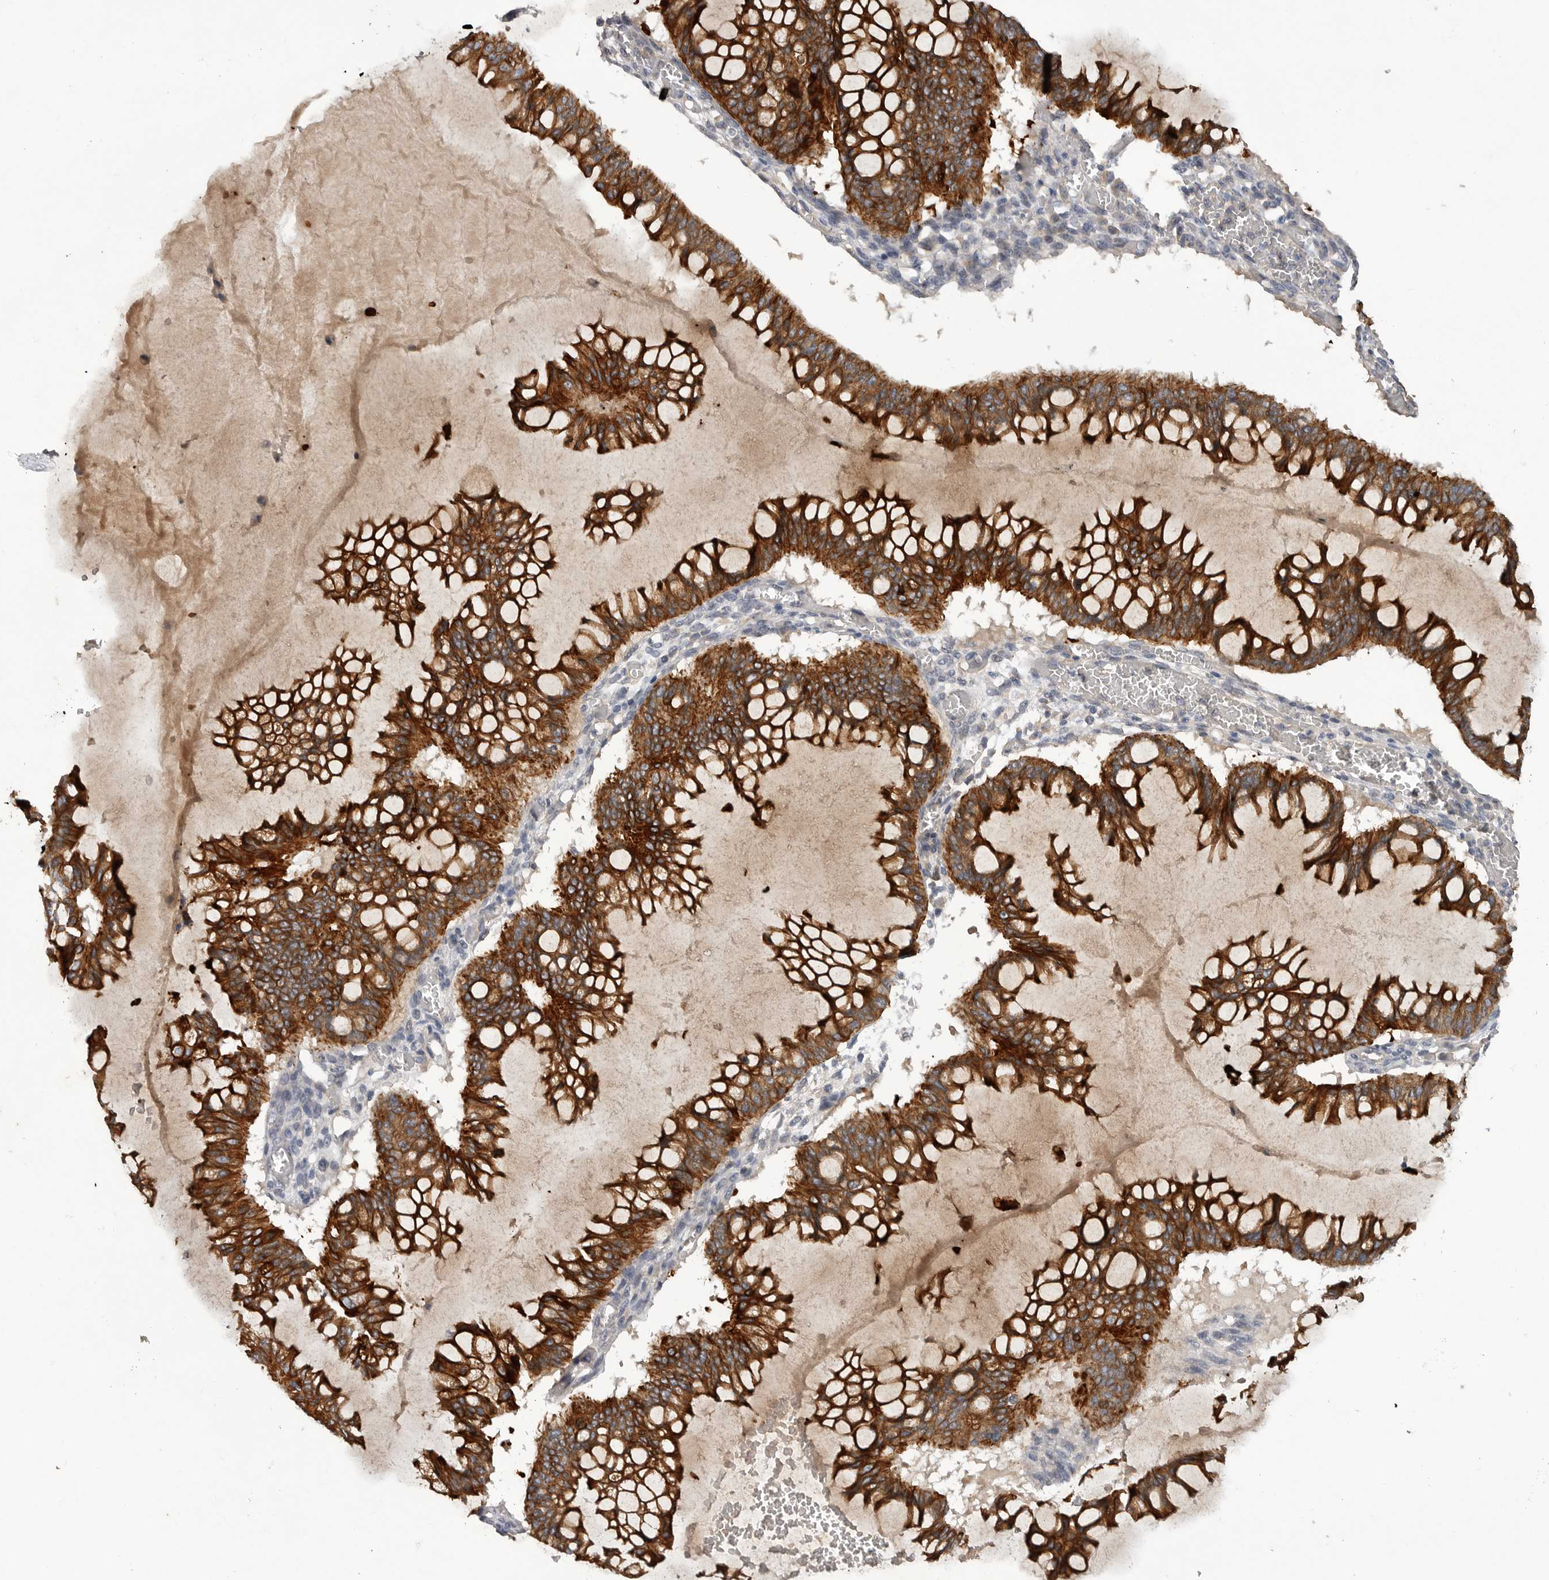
{"staining": {"intensity": "strong", "quantity": ">75%", "location": "cytoplasmic/membranous"}, "tissue": "ovarian cancer", "cell_type": "Tumor cells", "image_type": "cancer", "snomed": [{"axis": "morphology", "description": "Cystadenocarcinoma, mucinous, NOS"}, {"axis": "topography", "description": "Ovary"}], "caption": "This is a micrograph of immunohistochemistry staining of ovarian cancer (mucinous cystadenocarcinoma), which shows strong staining in the cytoplasmic/membranous of tumor cells.", "gene": "DHDDS", "patient": {"sex": "female", "age": 73}}